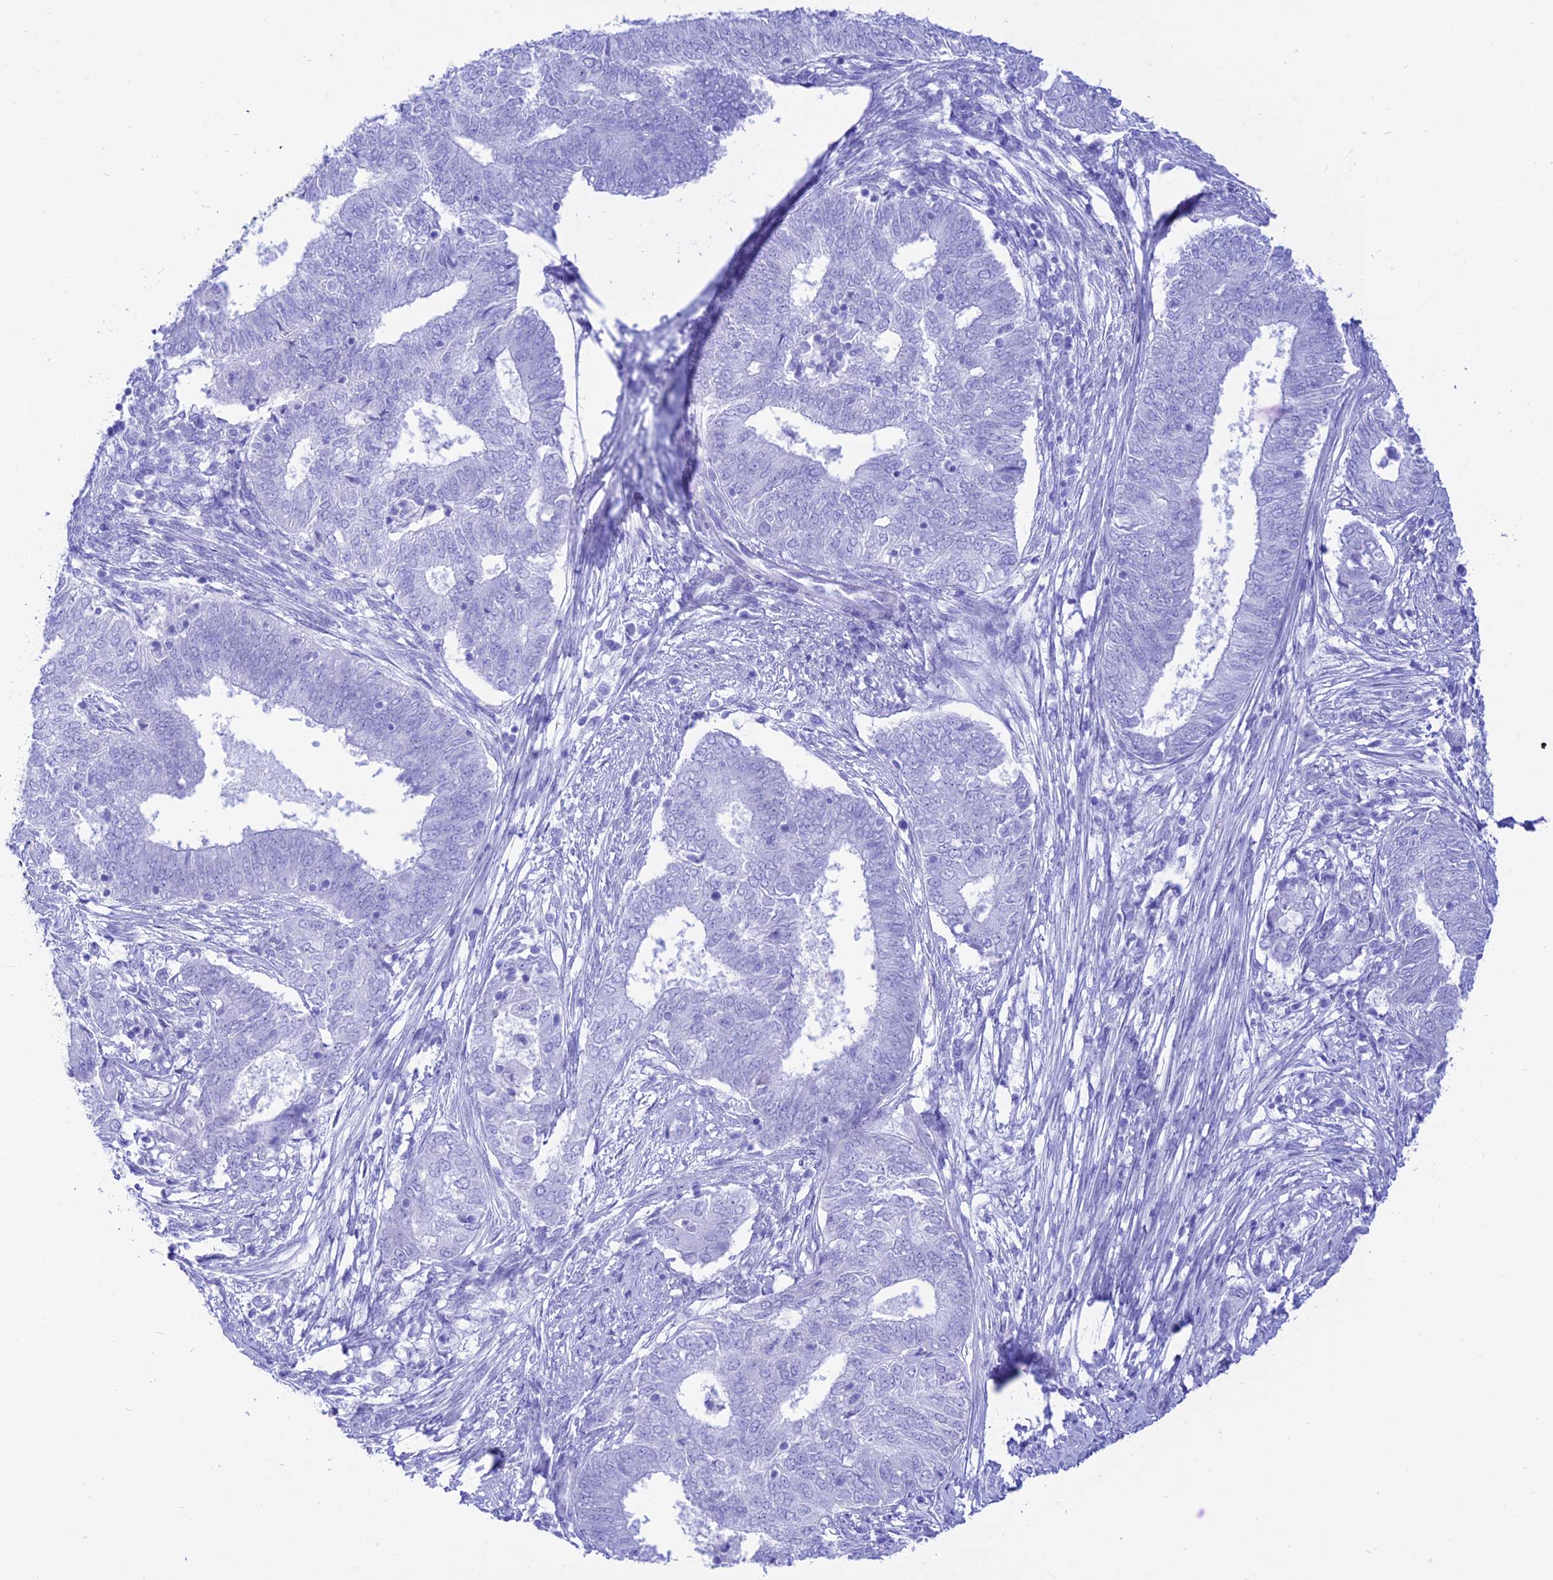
{"staining": {"intensity": "negative", "quantity": "none", "location": "none"}, "tissue": "endometrial cancer", "cell_type": "Tumor cells", "image_type": "cancer", "snomed": [{"axis": "morphology", "description": "Adenocarcinoma, NOS"}, {"axis": "topography", "description": "Endometrium"}], "caption": "Immunohistochemical staining of endometrial cancer demonstrates no significant expression in tumor cells.", "gene": "PRNP", "patient": {"sex": "female", "age": 62}}